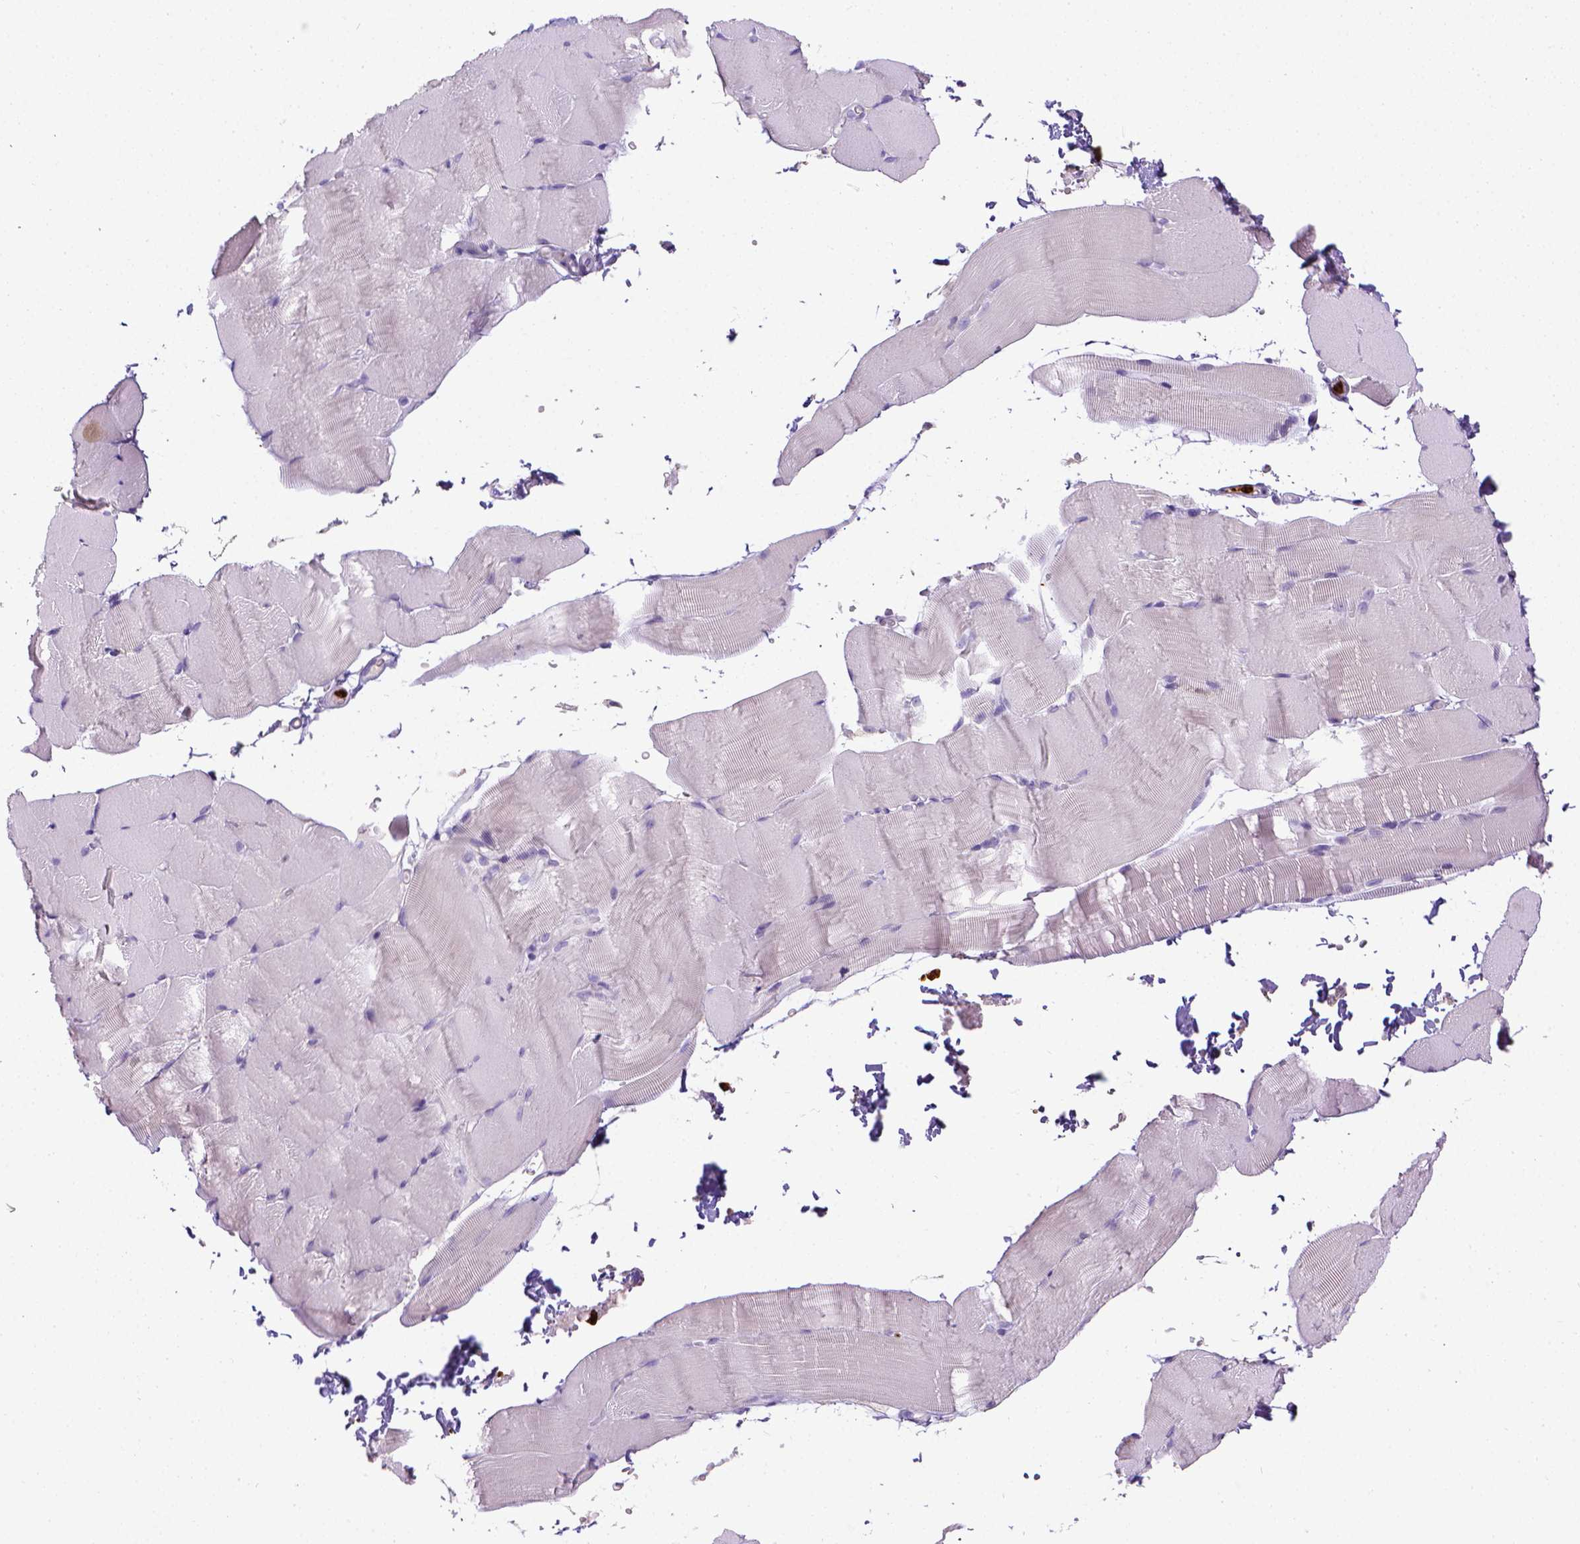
{"staining": {"intensity": "negative", "quantity": "none", "location": "none"}, "tissue": "skeletal muscle", "cell_type": "Myocytes", "image_type": "normal", "snomed": [{"axis": "morphology", "description": "Normal tissue, NOS"}, {"axis": "topography", "description": "Skeletal muscle"}], "caption": "Benign skeletal muscle was stained to show a protein in brown. There is no significant positivity in myocytes. Nuclei are stained in blue.", "gene": "ITGAM", "patient": {"sex": "female", "age": 37}}